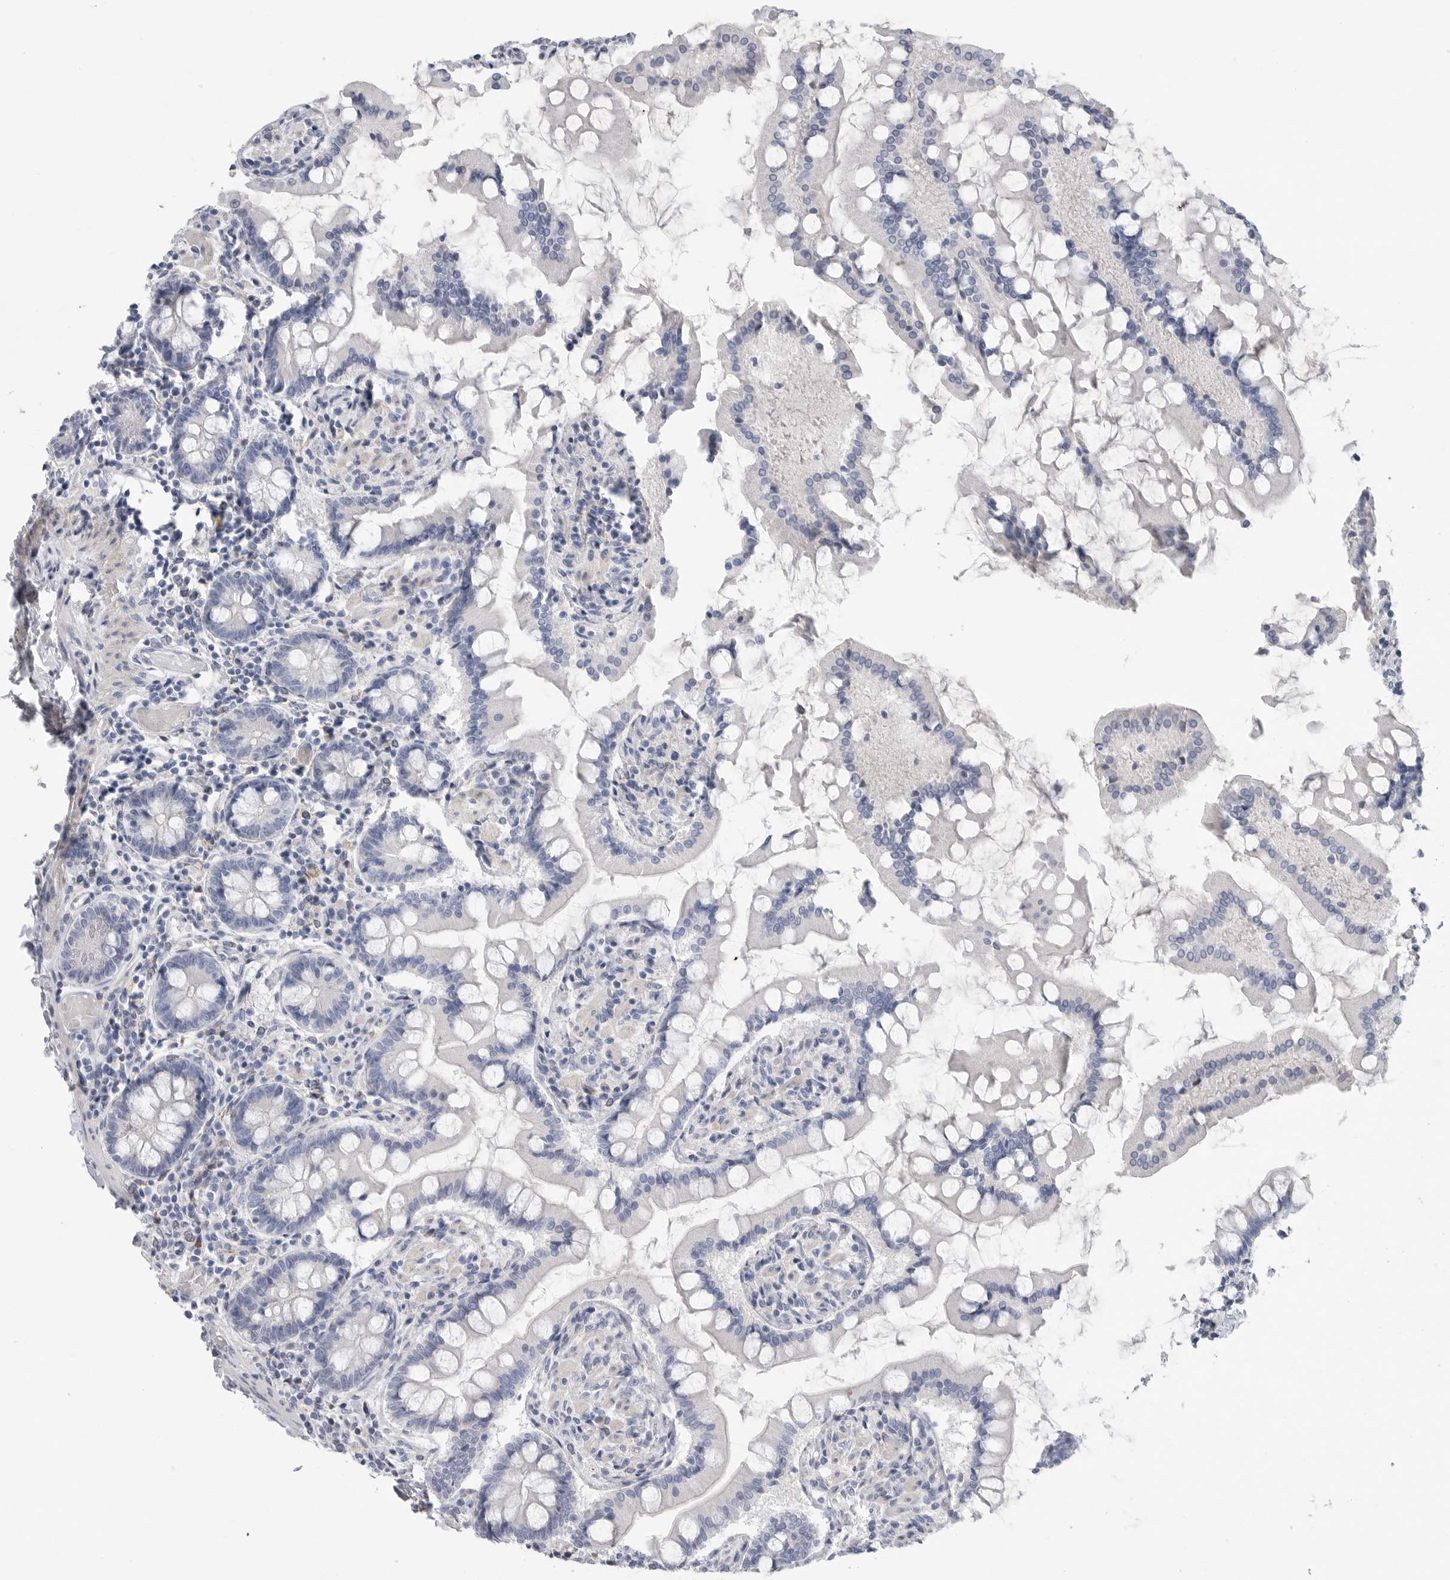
{"staining": {"intensity": "negative", "quantity": "none", "location": "none"}, "tissue": "small intestine", "cell_type": "Glandular cells", "image_type": "normal", "snomed": [{"axis": "morphology", "description": "Normal tissue, NOS"}, {"axis": "topography", "description": "Small intestine"}], "caption": "DAB (3,3'-diaminobenzidine) immunohistochemical staining of normal human small intestine displays no significant positivity in glandular cells. Brightfield microscopy of immunohistochemistry stained with DAB (brown) and hematoxylin (blue), captured at high magnification.", "gene": "CAMK2B", "patient": {"sex": "male", "age": 41}}